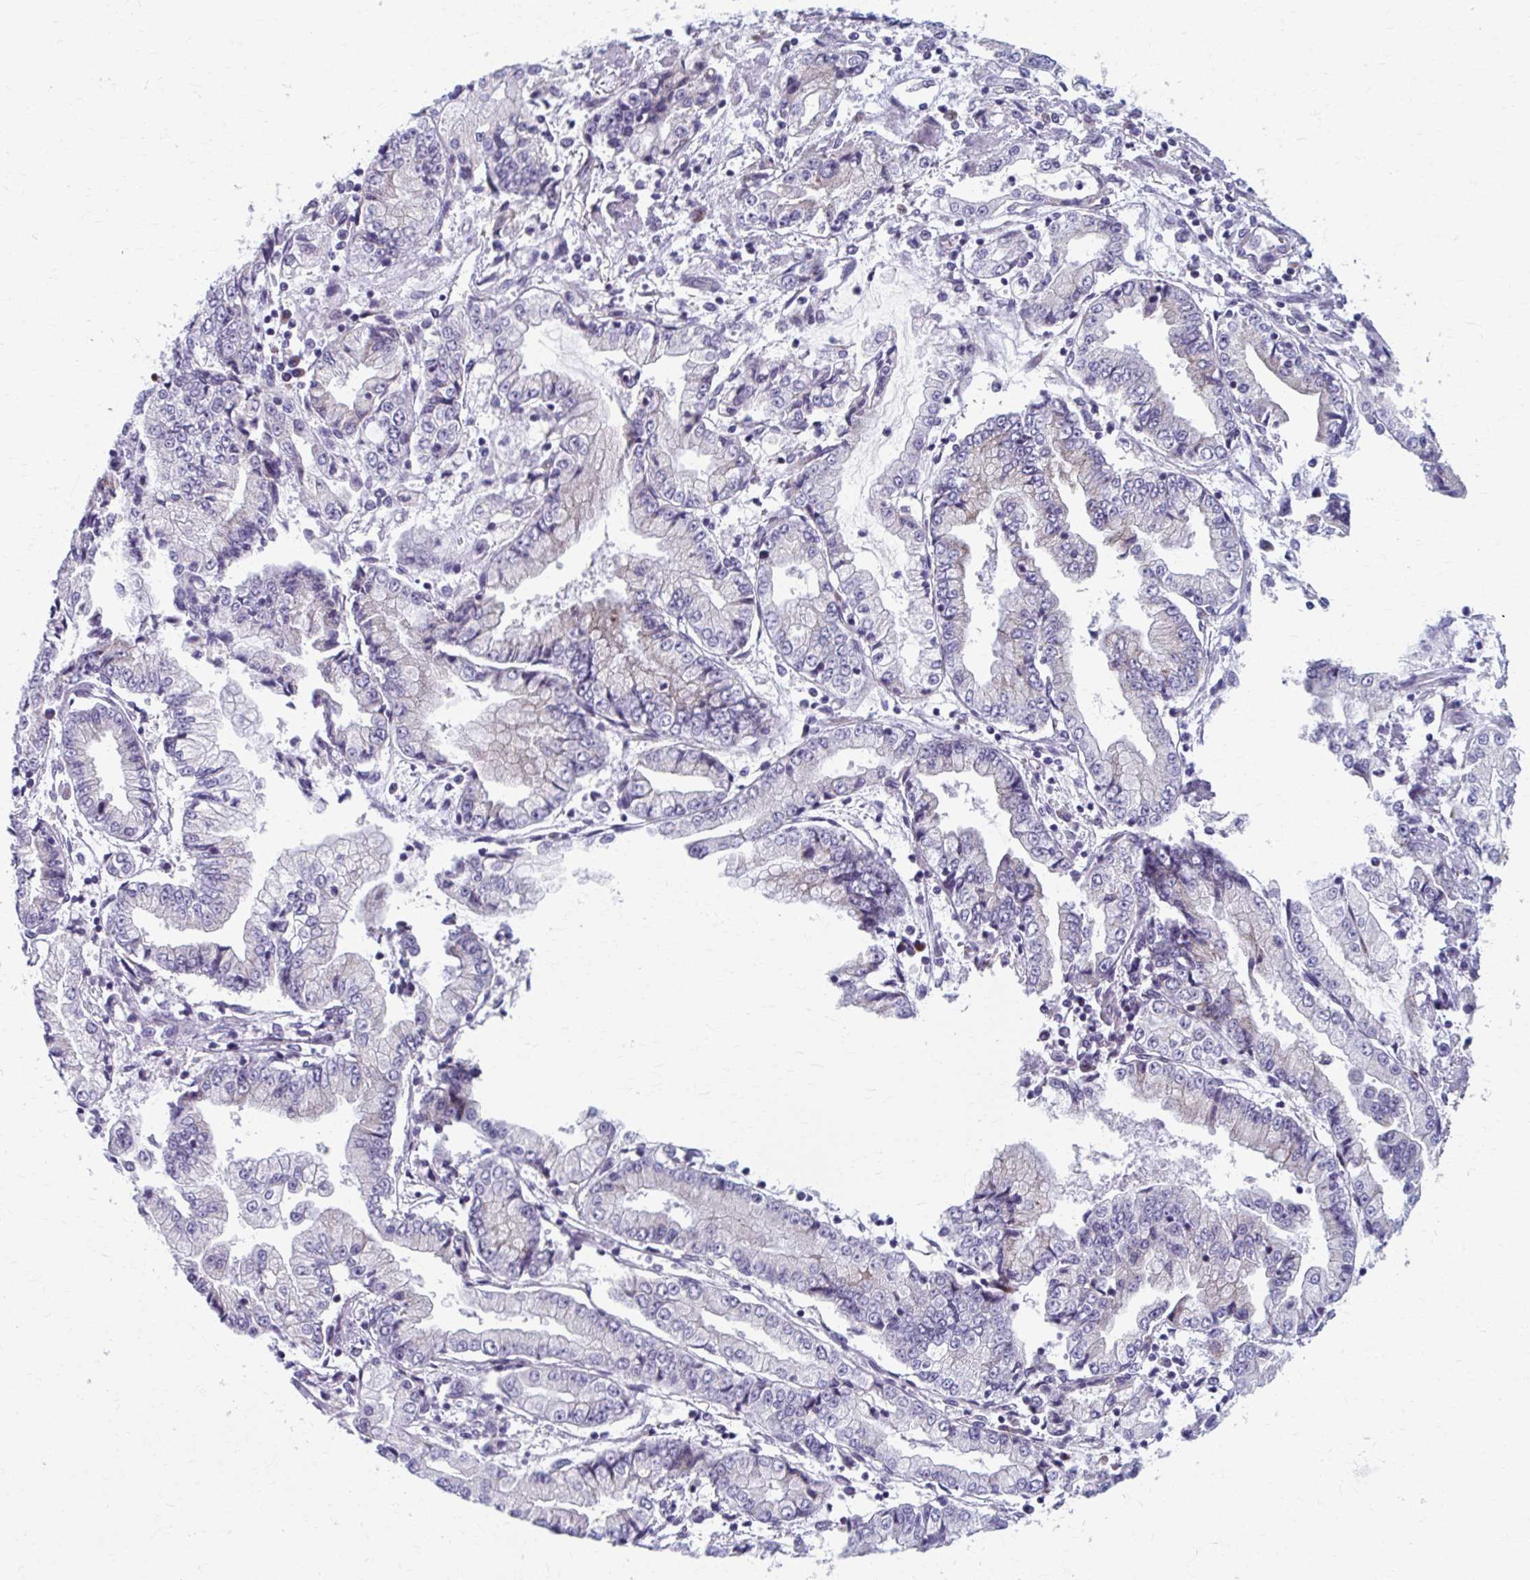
{"staining": {"intensity": "negative", "quantity": "none", "location": "none"}, "tissue": "stomach cancer", "cell_type": "Tumor cells", "image_type": "cancer", "snomed": [{"axis": "morphology", "description": "Adenocarcinoma, NOS"}, {"axis": "topography", "description": "Stomach, upper"}], "caption": "Protein analysis of stomach cancer reveals no significant positivity in tumor cells. (Stains: DAB IHC with hematoxylin counter stain, Microscopy: brightfield microscopy at high magnification).", "gene": "OLFM2", "patient": {"sex": "female", "age": 74}}